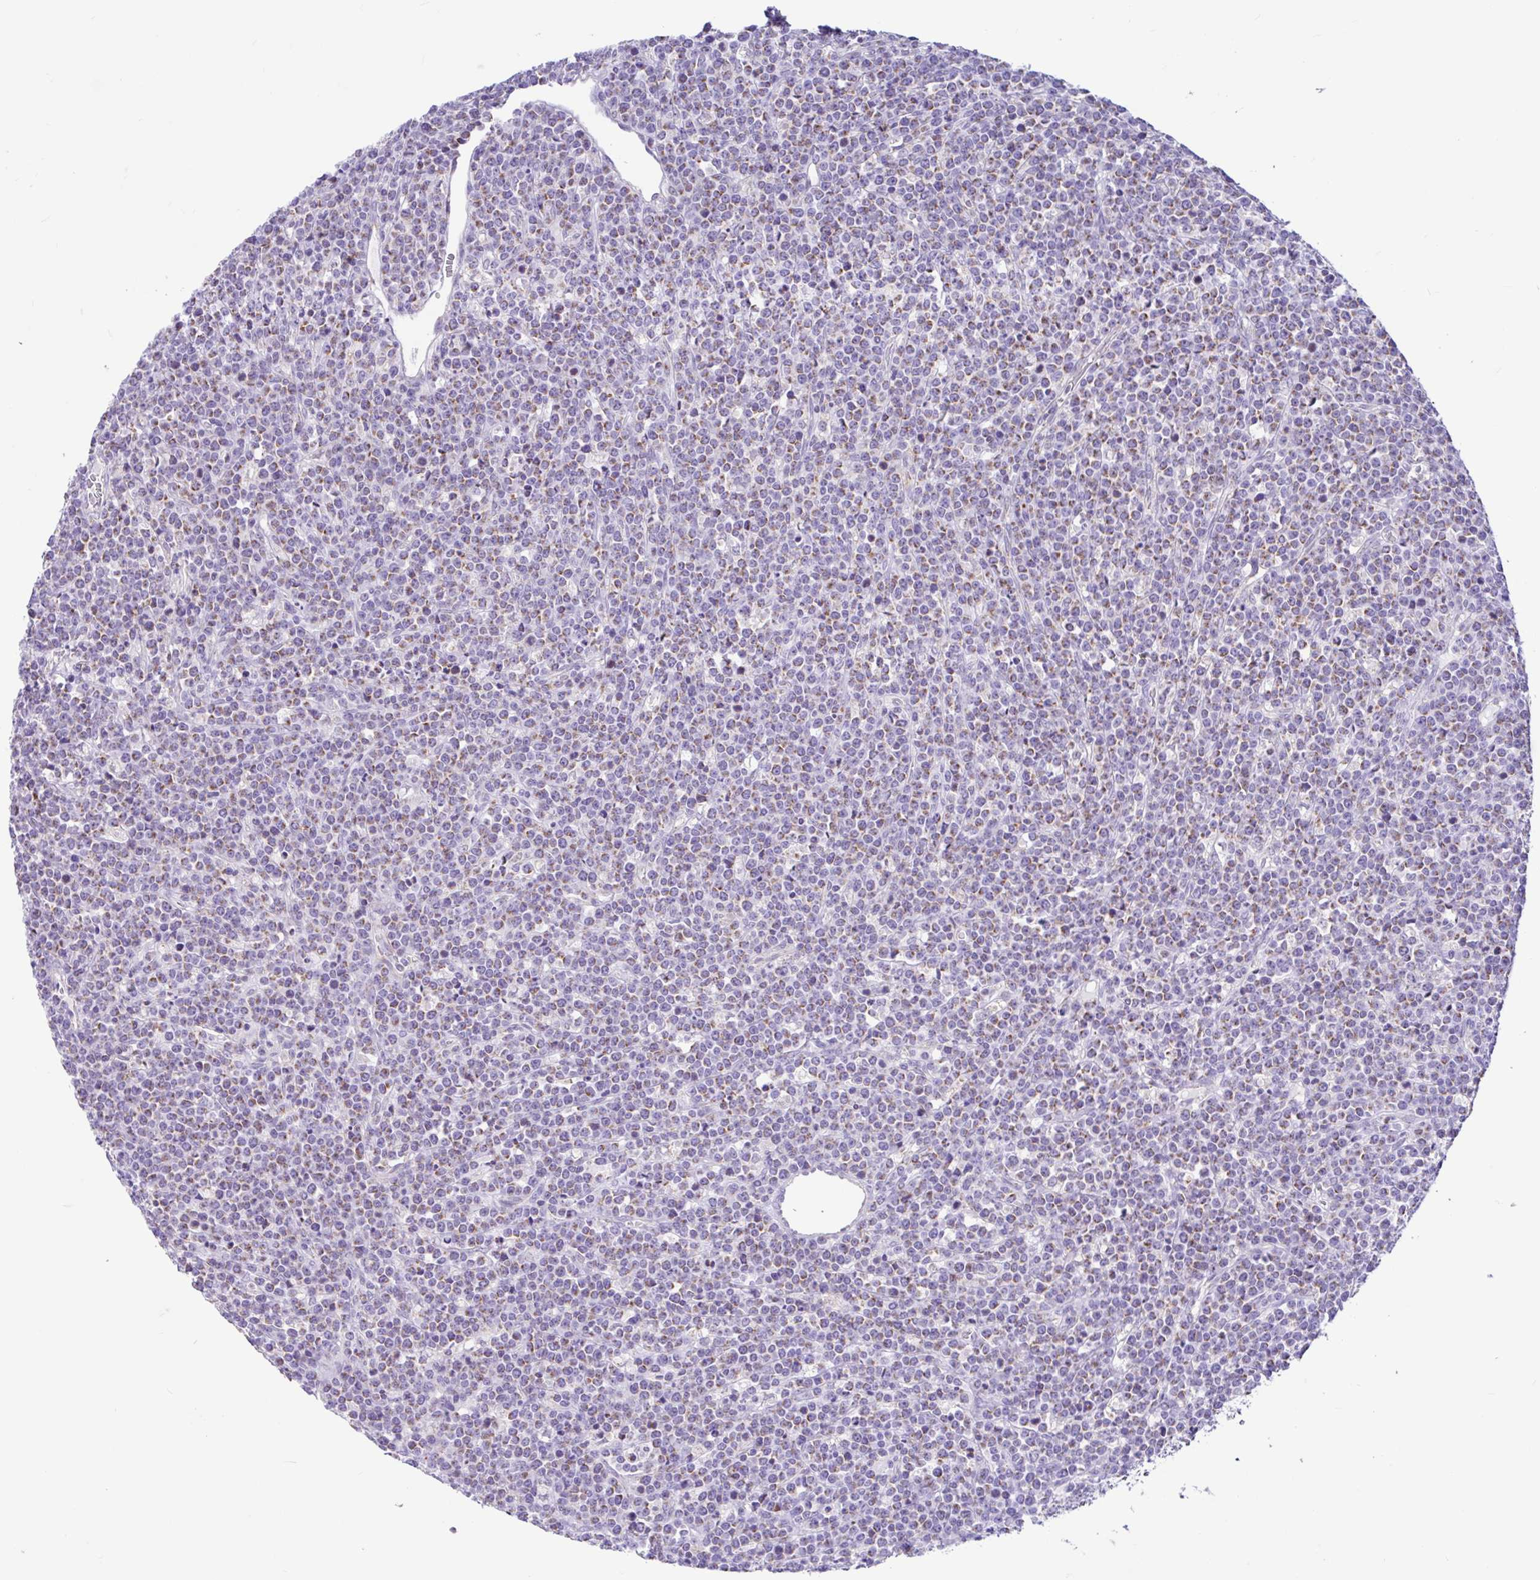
{"staining": {"intensity": "moderate", "quantity": "25%-75%", "location": "cytoplasmic/membranous"}, "tissue": "lymphoma", "cell_type": "Tumor cells", "image_type": "cancer", "snomed": [{"axis": "morphology", "description": "Malignant lymphoma, non-Hodgkin's type, High grade"}, {"axis": "topography", "description": "Ovary"}], "caption": "Immunohistochemistry image of lymphoma stained for a protein (brown), which demonstrates medium levels of moderate cytoplasmic/membranous staining in approximately 25%-75% of tumor cells.", "gene": "NDUFS2", "patient": {"sex": "female", "age": 56}}